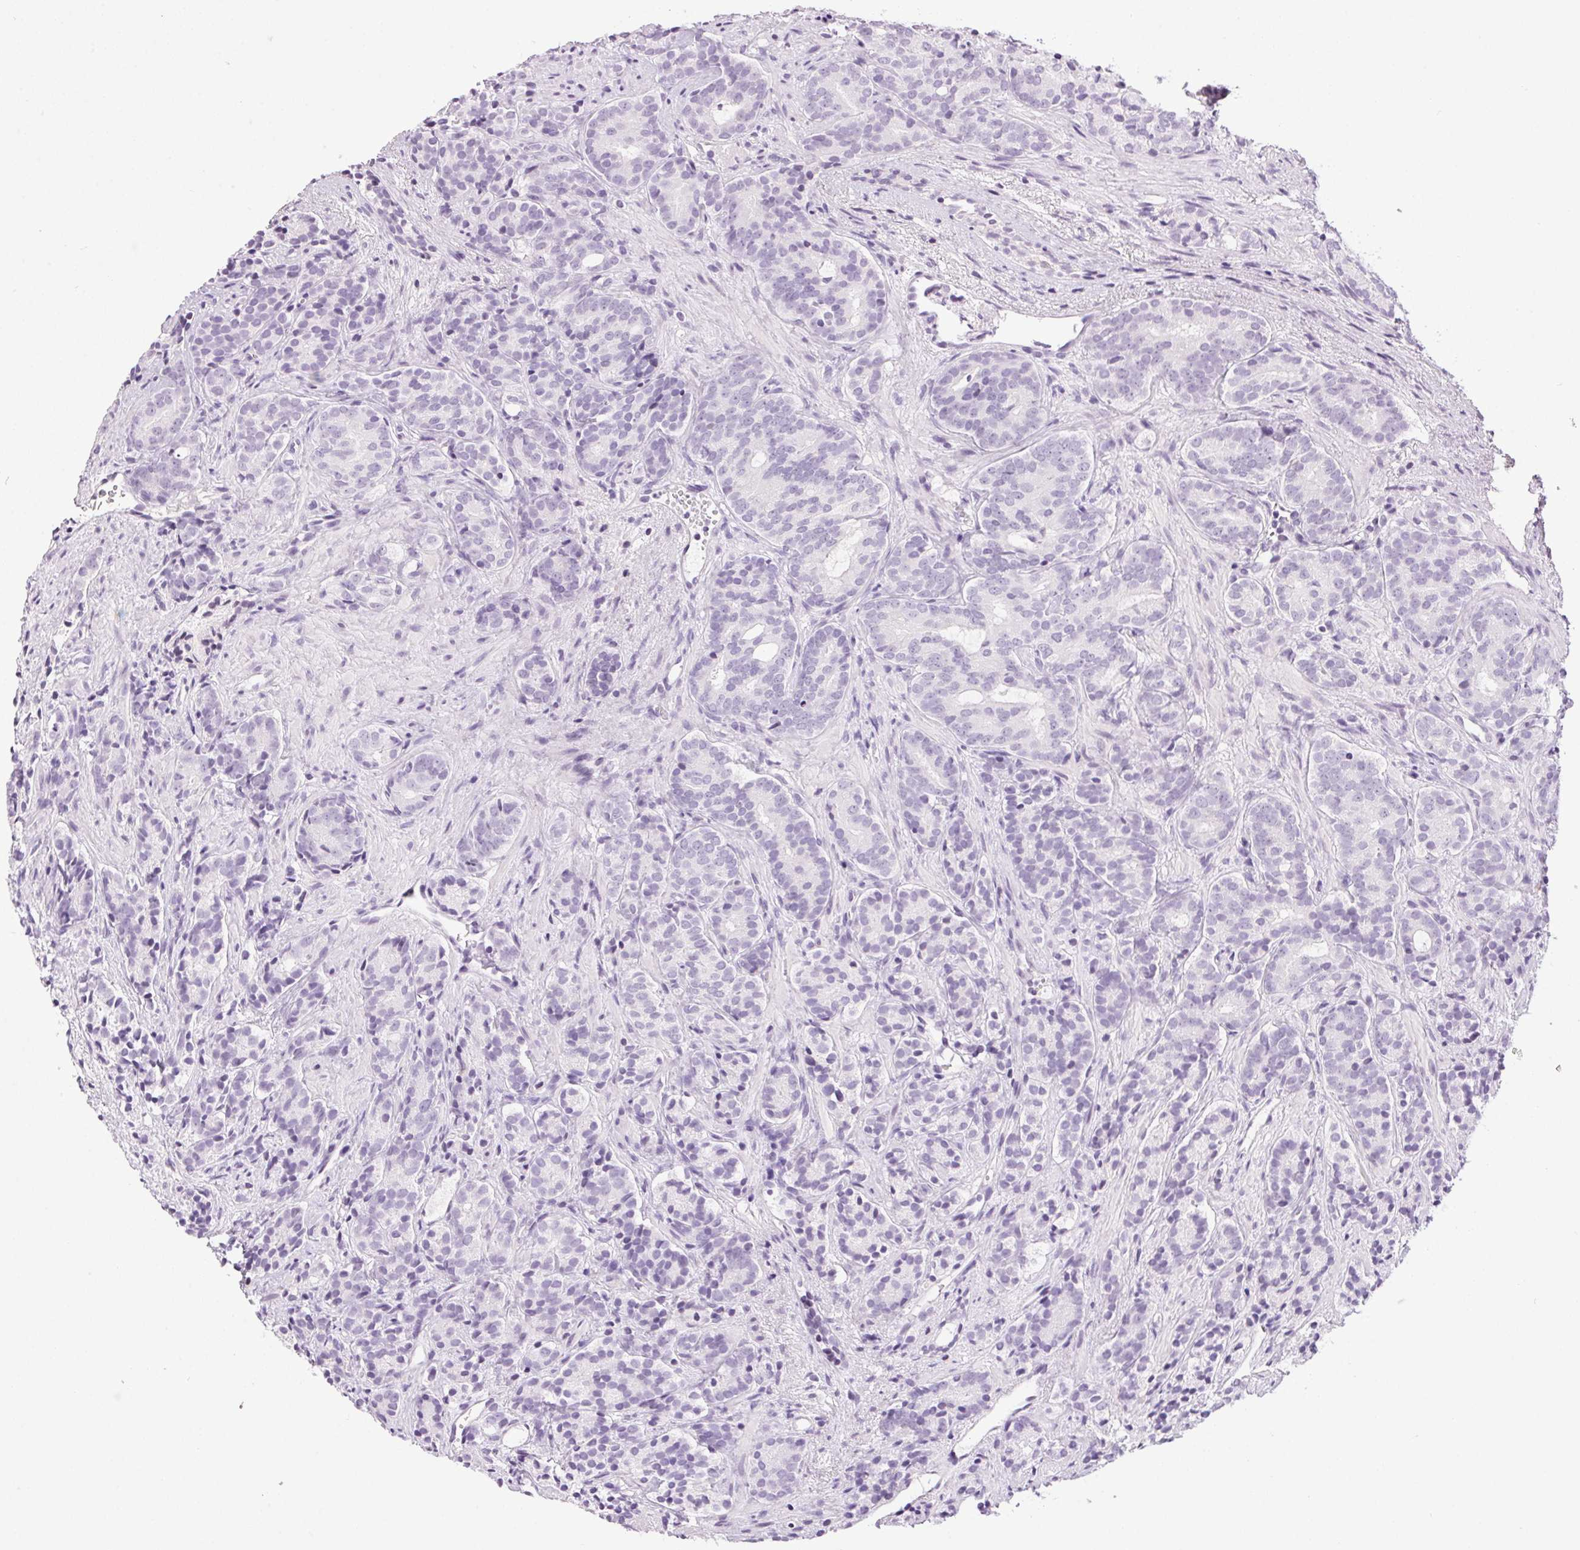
{"staining": {"intensity": "negative", "quantity": "none", "location": "none"}, "tissue": "prostate cancer", "cell_type": "Tumor cells", "image_type": "cancer", "snomed": [{"axis": "morphology", "description": "Adenocarcinoma, High grade"}, {"axis": "topography", "description": "Prostate"}], "caption": "Prostate cancer (adenocarcinoma (high-grade)) stained for a protein using immunohistochemistry displays no staining tumor cells.", "gene": "TMEM88B", "patient": {"sex": "male", "age": 84}}